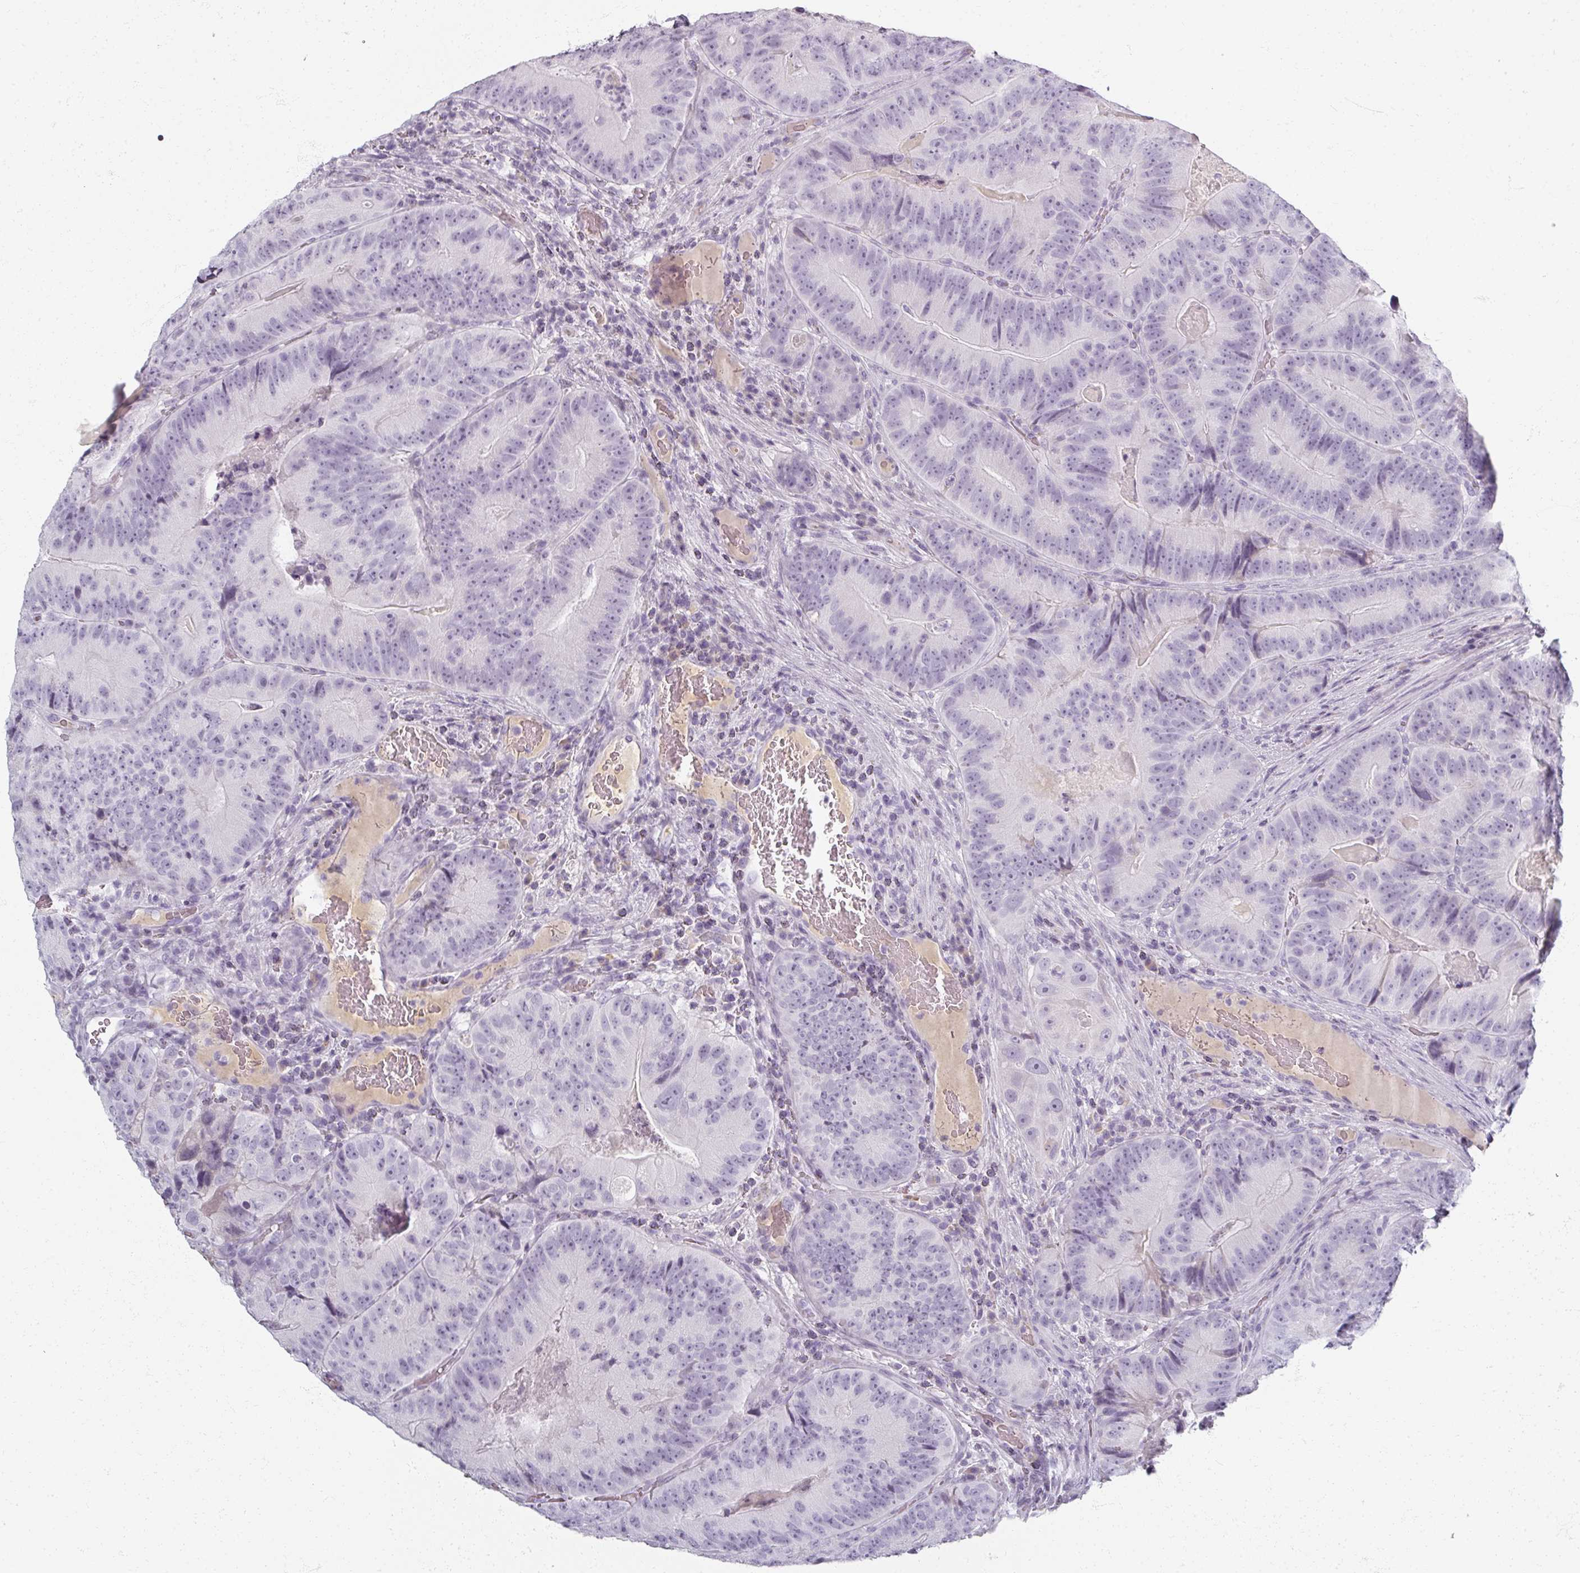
{"staining": {"intensity": "negative", "quantity": "none", "location": "none"}, "tissue": "colorectal cancer", "cell_type": "Tumor cells", "image_type": "cancer", "snomed": [{"axis": "morphology", "description": "Adenocarcinoma, NOS"}, {"axis": "topography", "description": "Colon"}], "caption": "The histopathology image displays no significant positivity in tumor cells of colorectal cancer.", "gene": "REG3G", "patient": {"sex": "female", "age": 86}}